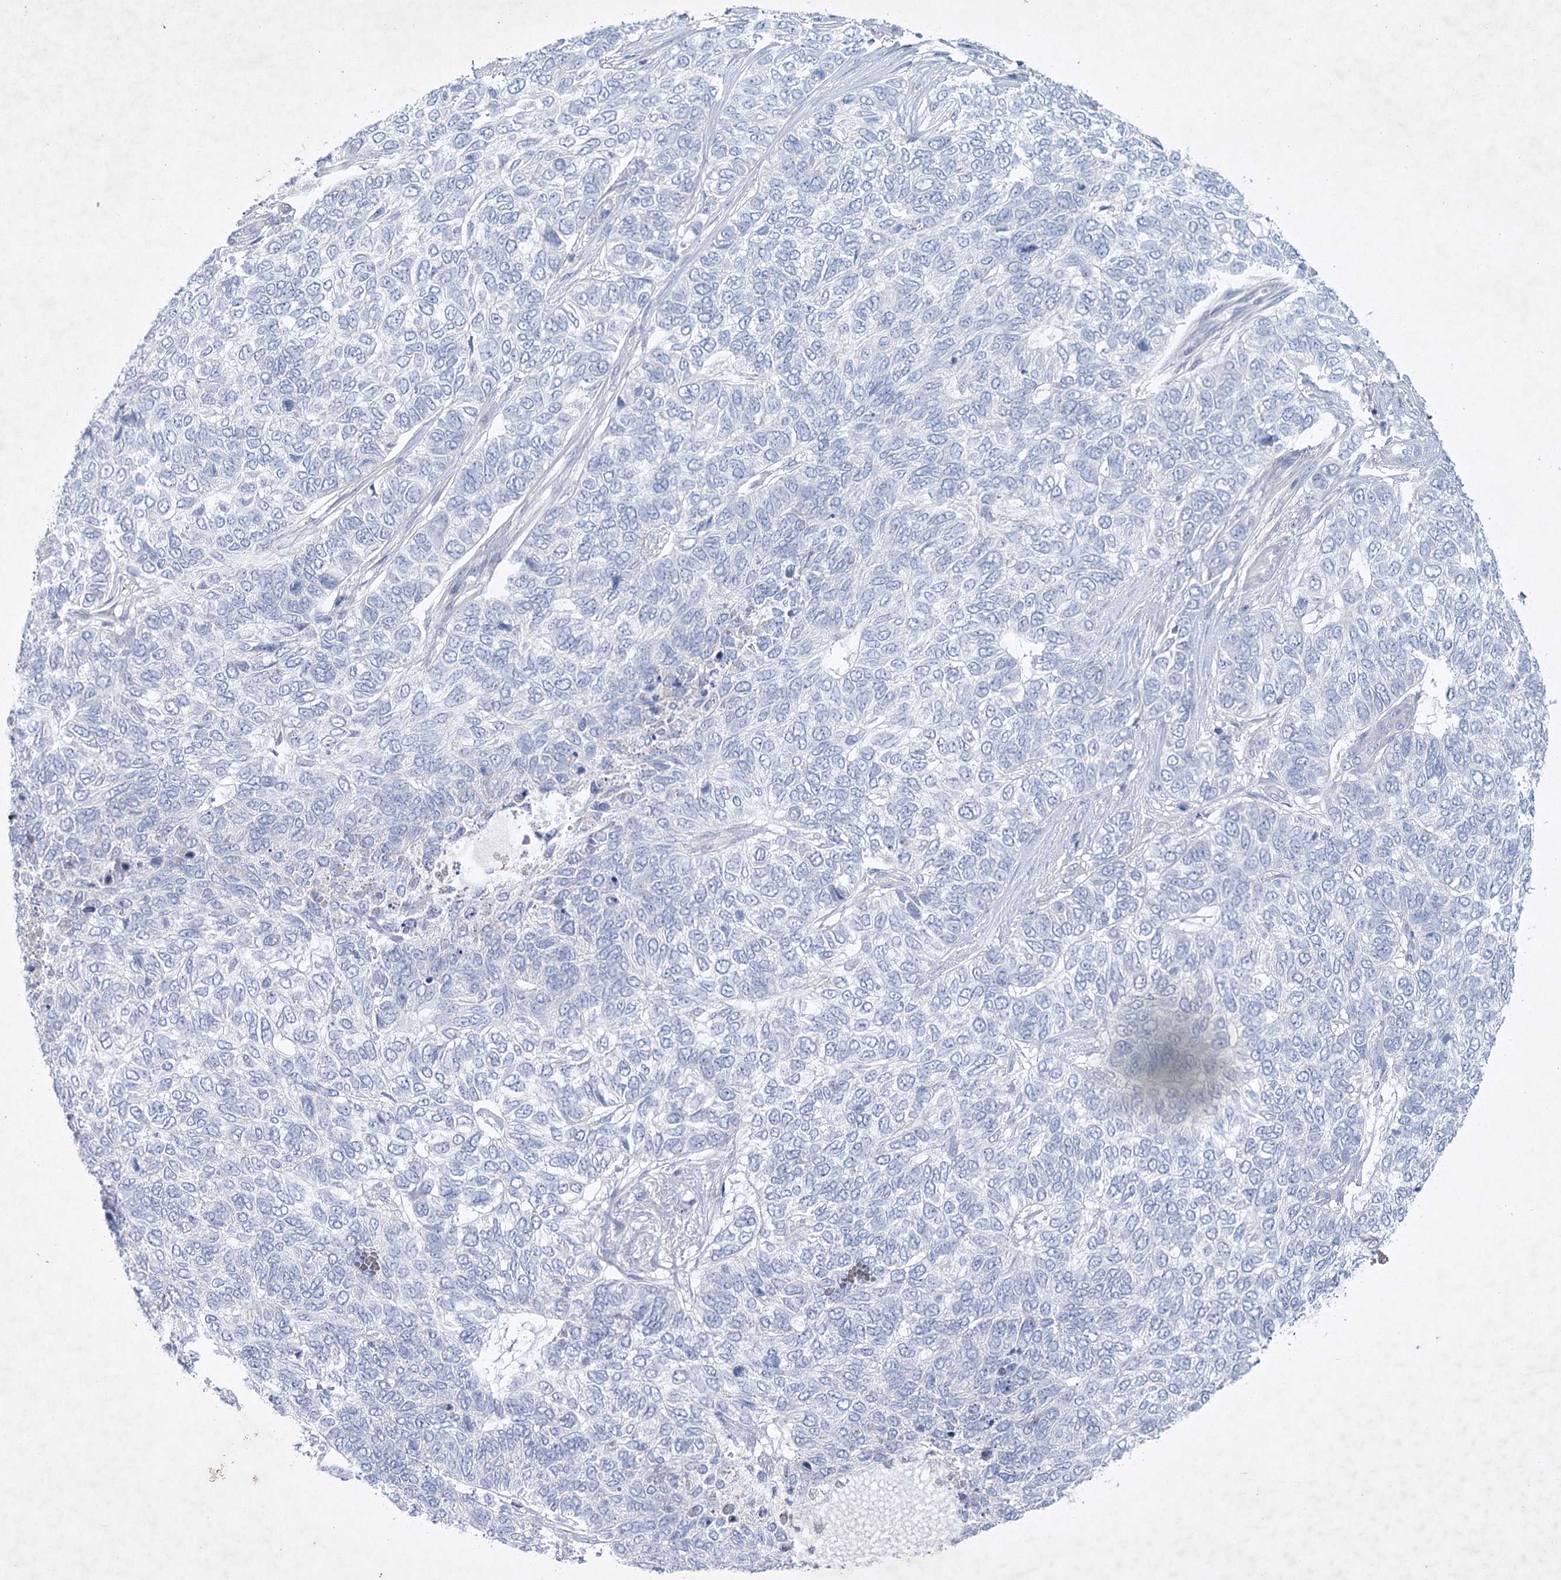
{"staining": {"intensity": "negative", "quantity": "none", "location": "none"}, "tissue": "skin cancer", "cell_type": "Tumor cells", "image_type": "cancer", "snomed": [{"axis": "morphology", "description": "Basal cell carcinoma"}, {"axis": "topography", "description": "Skin"}], "caption": "Tumor cells are negative for protein expression in human skin cancer (basal cell carcinoma). (DAB immunohistochemistry (IHC), high magnification).", "gene": "MAP3K13", "patient": {"sex": "female", "age": 65}}